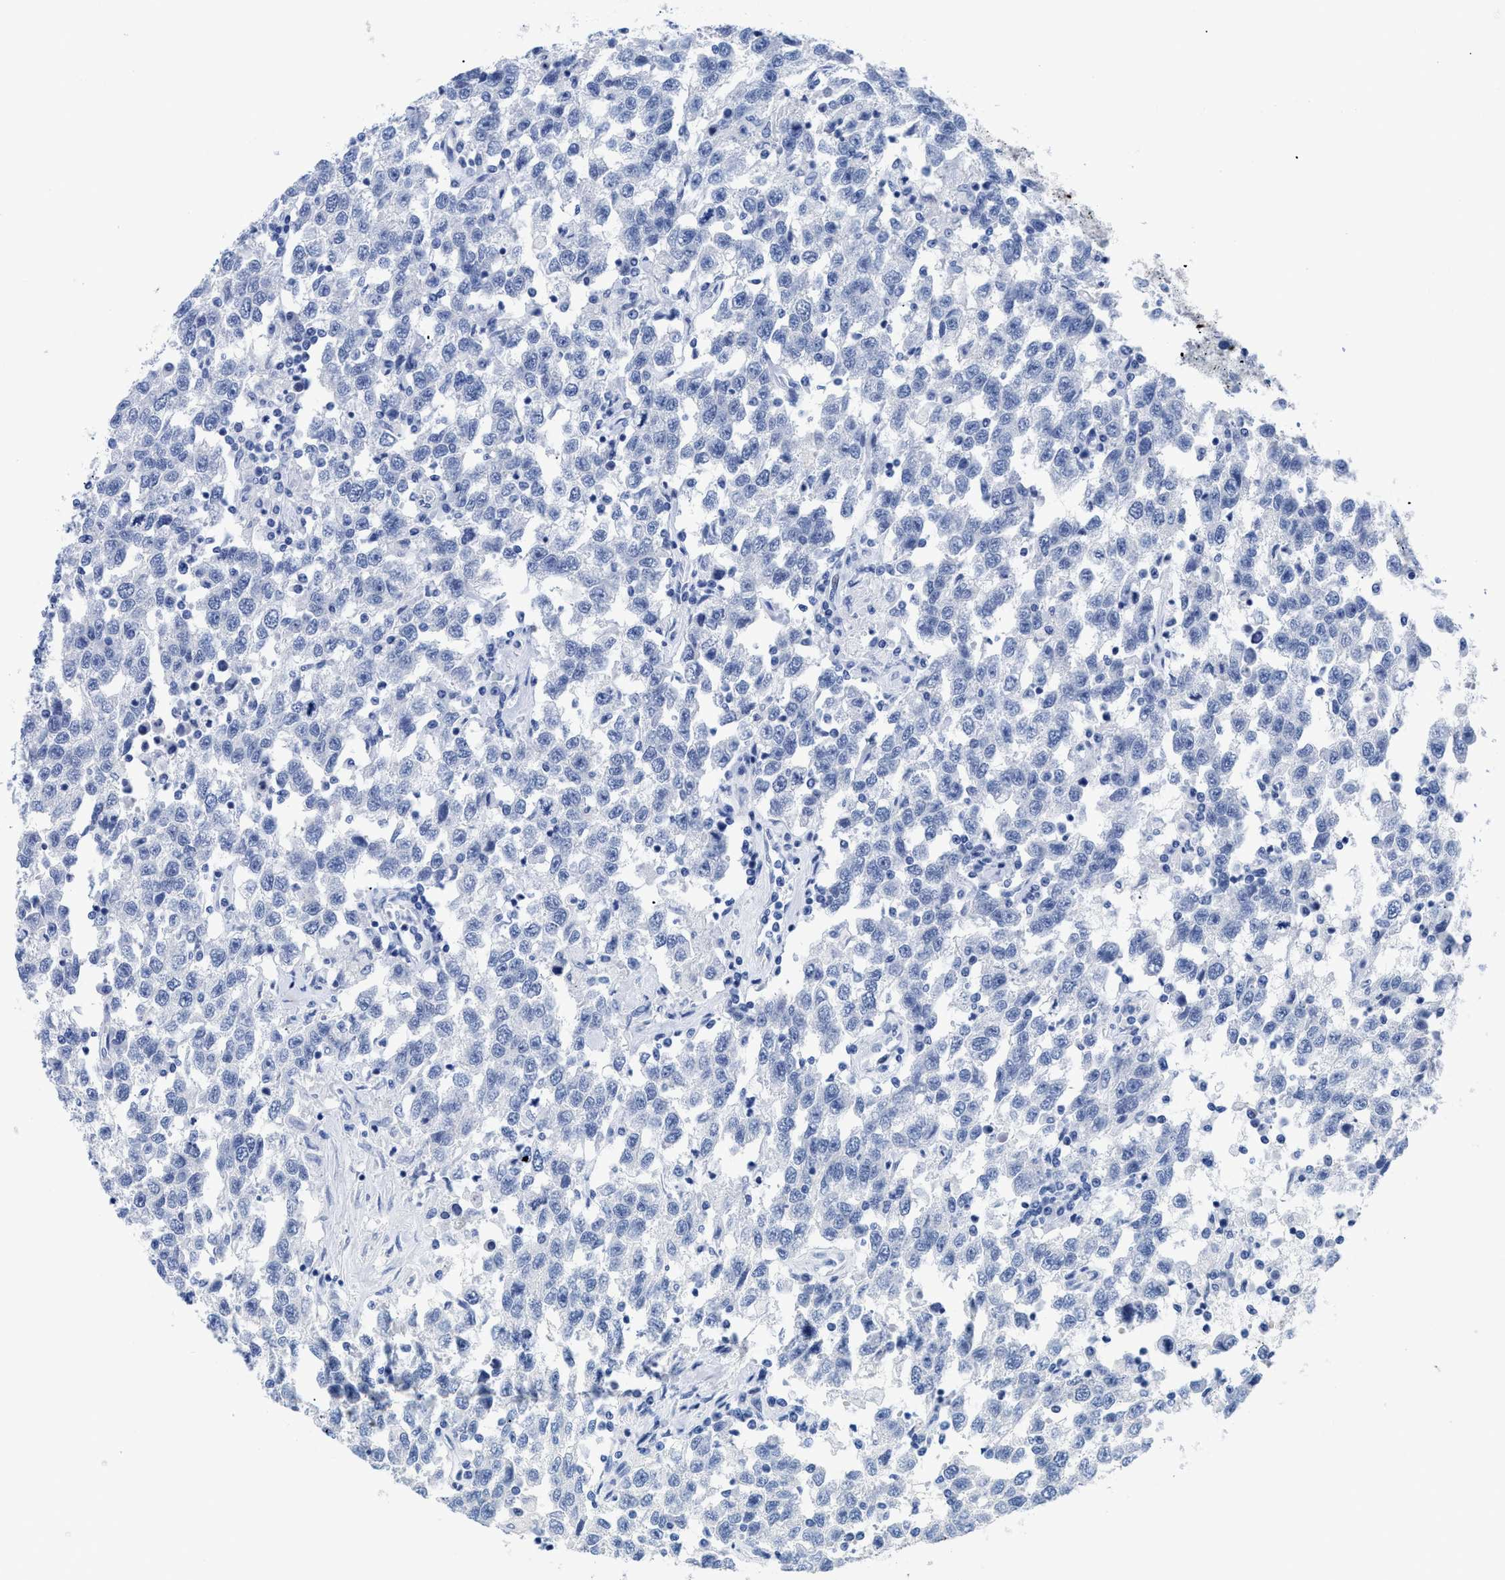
{"staining": {"intensity": "negative", "quantity": "none", "location": "none"}, "tissue": "testis cancer", "cell_type": "Tumor cells", "image_type": "cancer", "snomed": [{"axis": "morphology", "description": "Seminoma, NOS"}, {"axis": "topography", "description": "Testis"}], "caption": "This is a image of IHC staining of testis seminoma, which shows no staining in tumor cells. (DAB (3,3'-diaminobenzidine) IHC, high magnification).", "gene": "DUSP26", "patient": {"sex": "male", "age": 41}}